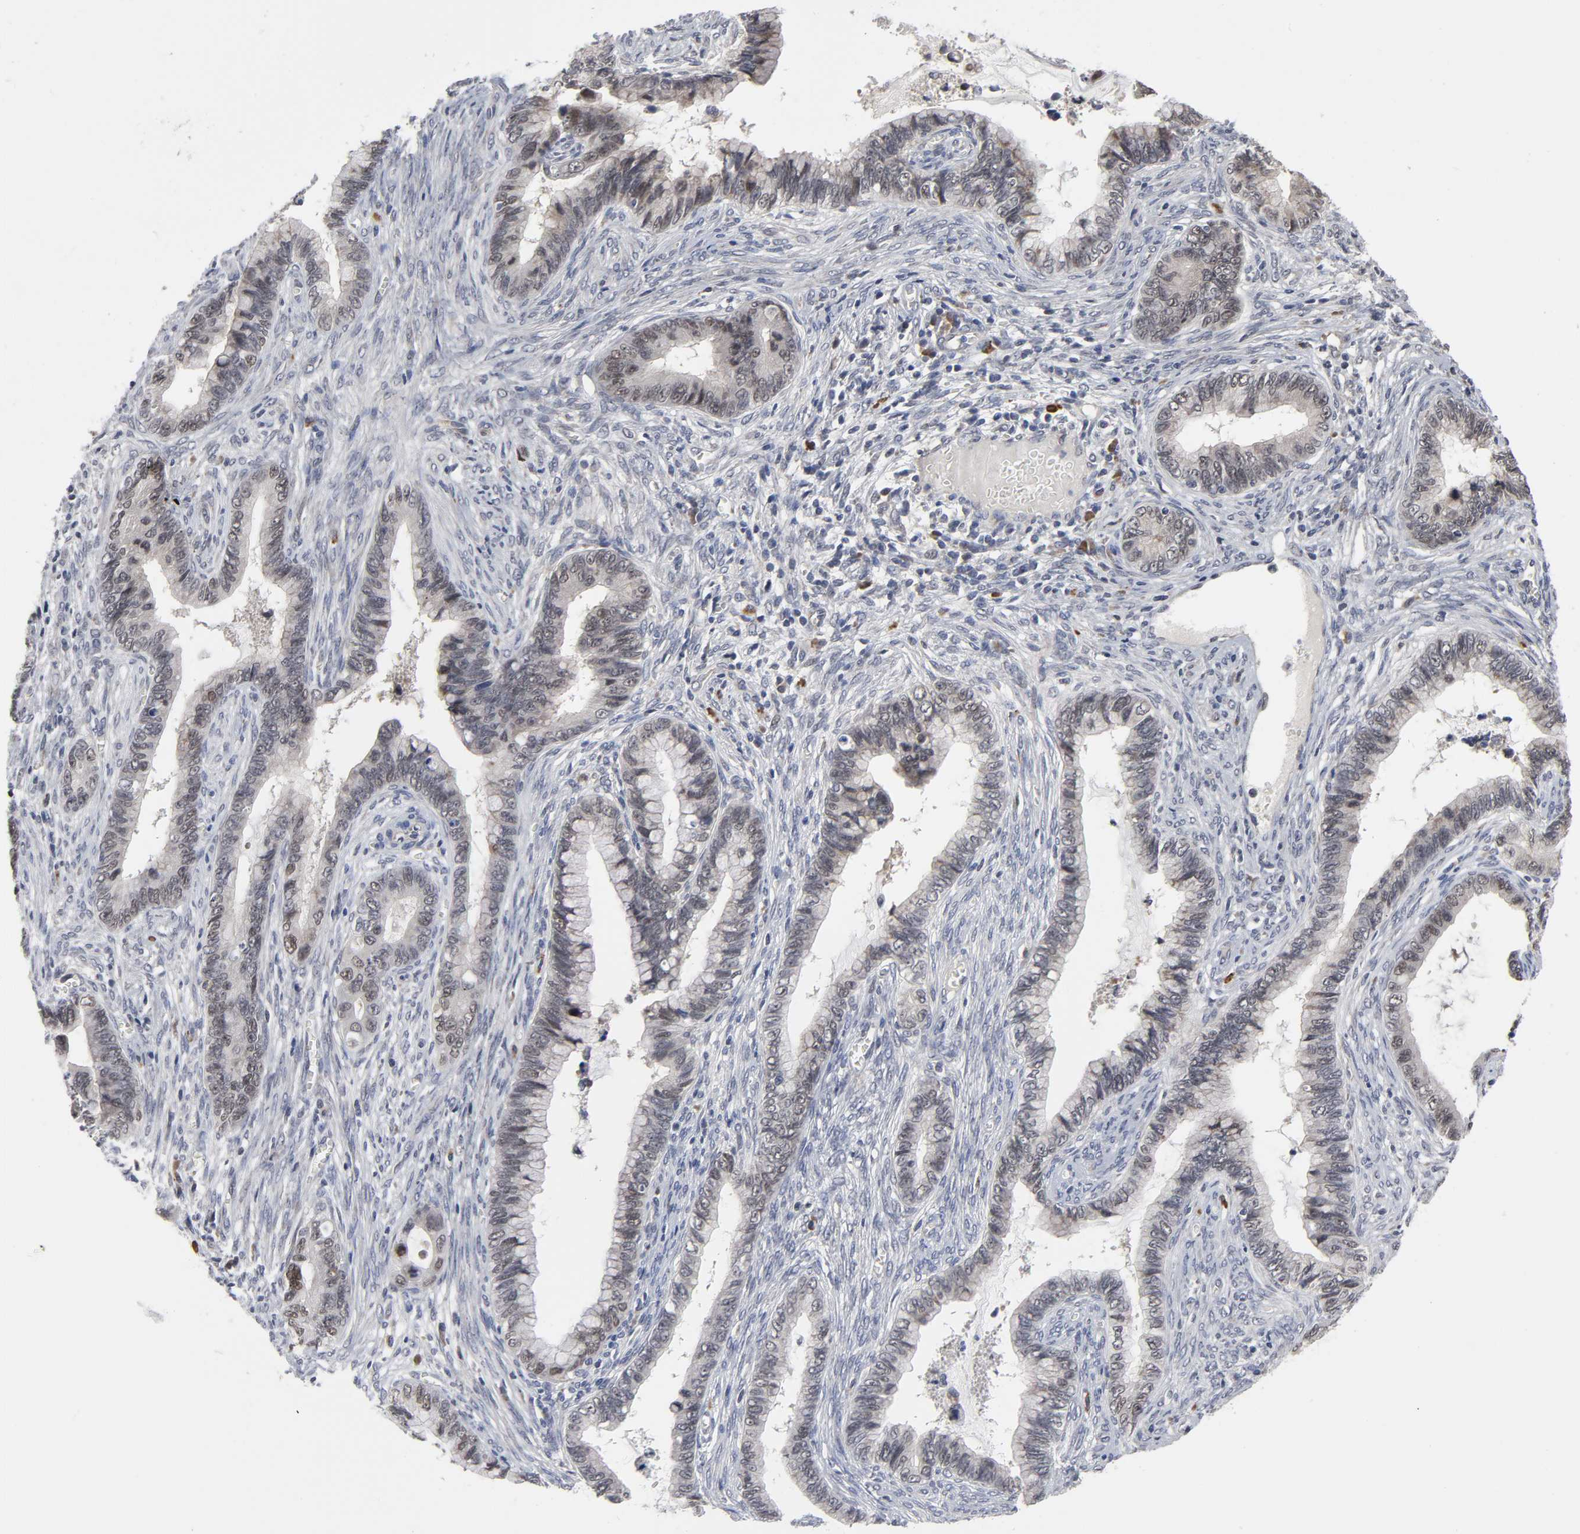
{"staining": {"intensity": "moderate", "quantity": "25%-75%", "location": "nuclear"}, "tissue": "cervical cancer", "cell_type": "Tumor cells", "image_type": "cancer", "snomed": [{"axis": "morphology", "description": "Adenocarcinoma, NOS"}, {"axis": "topography", "description": "Cervix"}], "caption": "A high-resolution histopathology image shows immunohistochemistry (IHC) staining of cervical cancer, which shows moderate nuclear staining in about 25%-75% of tumor cells.", "gene": "HNF4A", "patient": {"sex": "female", "age": 44}}